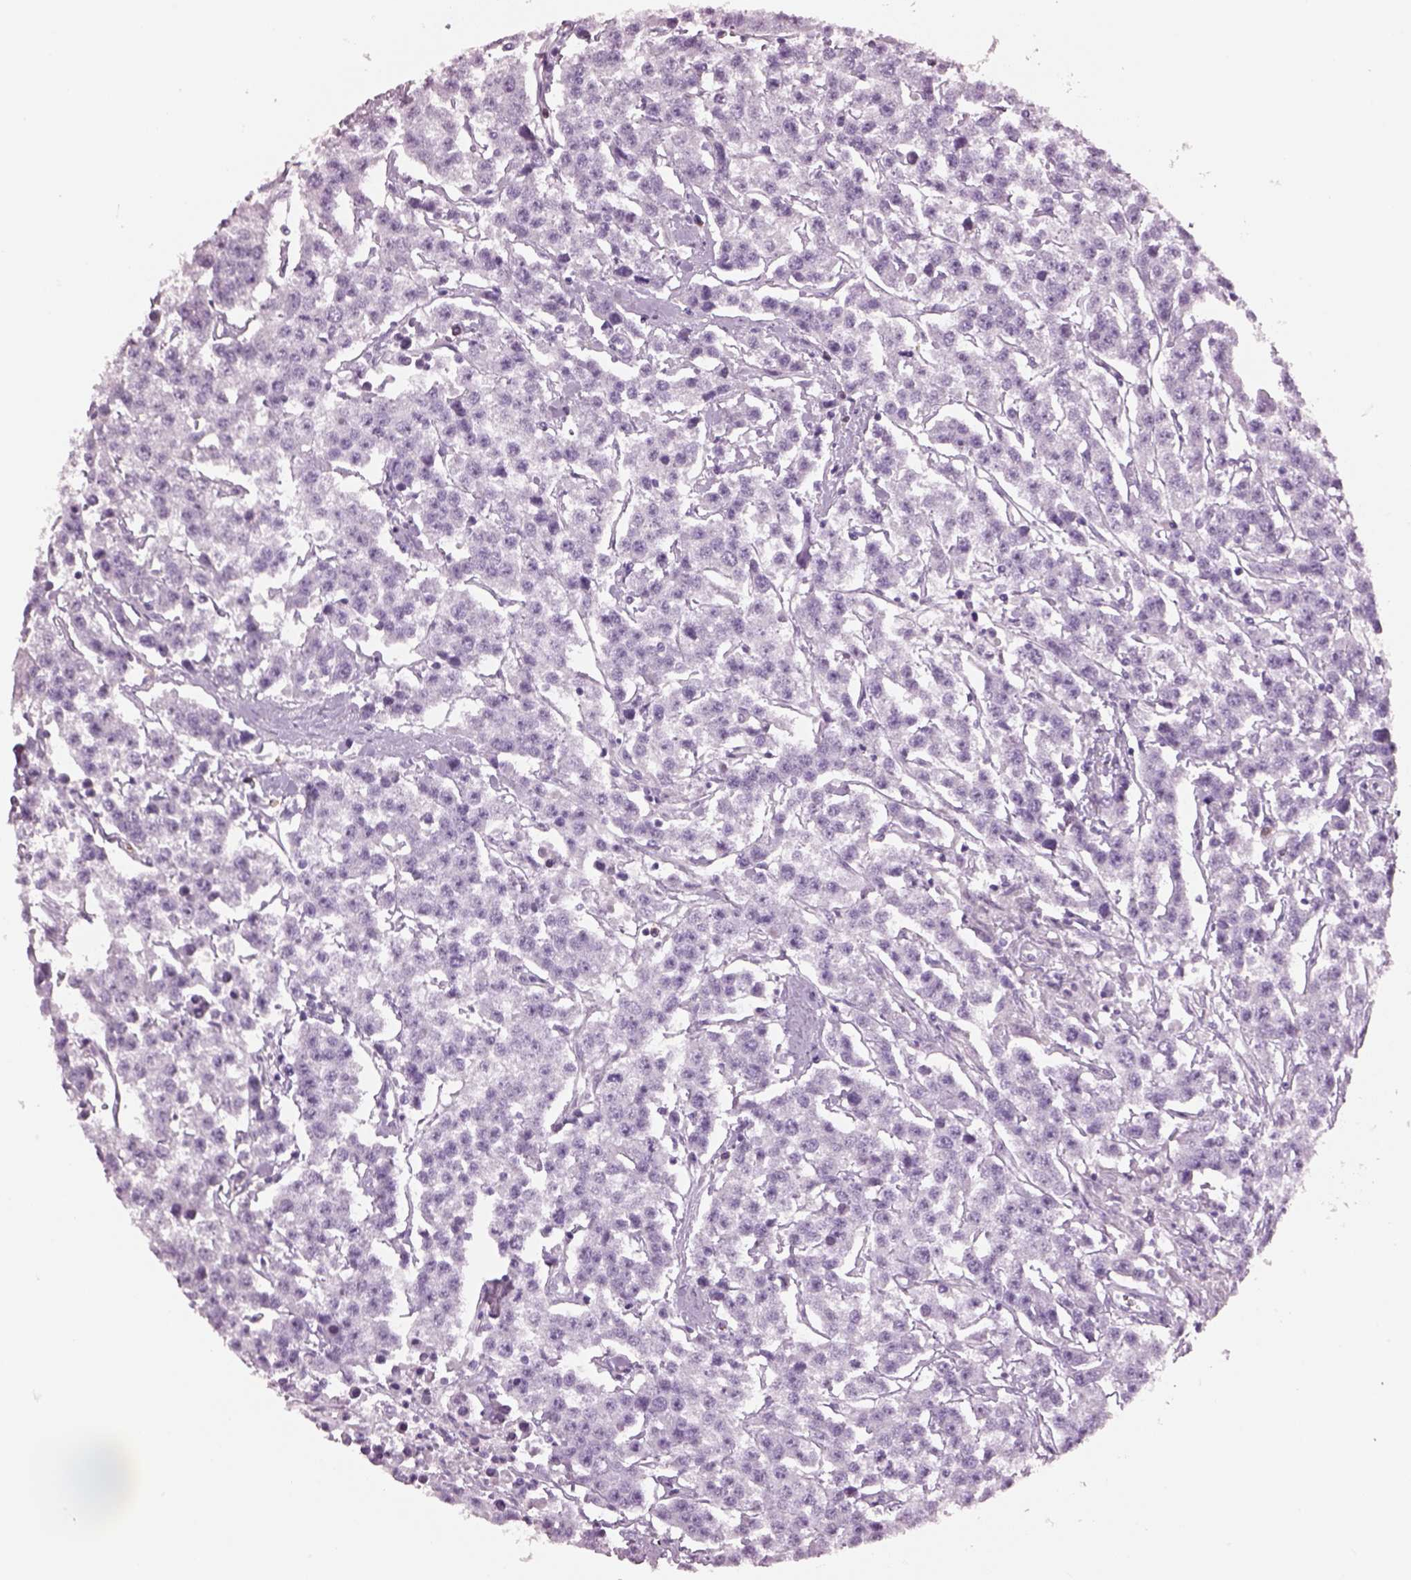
{"staining": {"intensity": "negative", "quantity": "none", "location": "none"}, "tissue": "testis cancer", "cell_type": "Tumor cells", "image_type": "cancer", "snomed": [{"axis": "morphology", "description": "Seminoma, NOS"}, {"axis": "topography", "description": "Testis"}], "caption": "DAB (3,3'-diaminobenzidine) immunohistochemical staining of seminoma (testis) demonstrates no significant staining in tumor cells.", "gene": "ACOD1", "patient": {"sex": "male", "age": 59}}